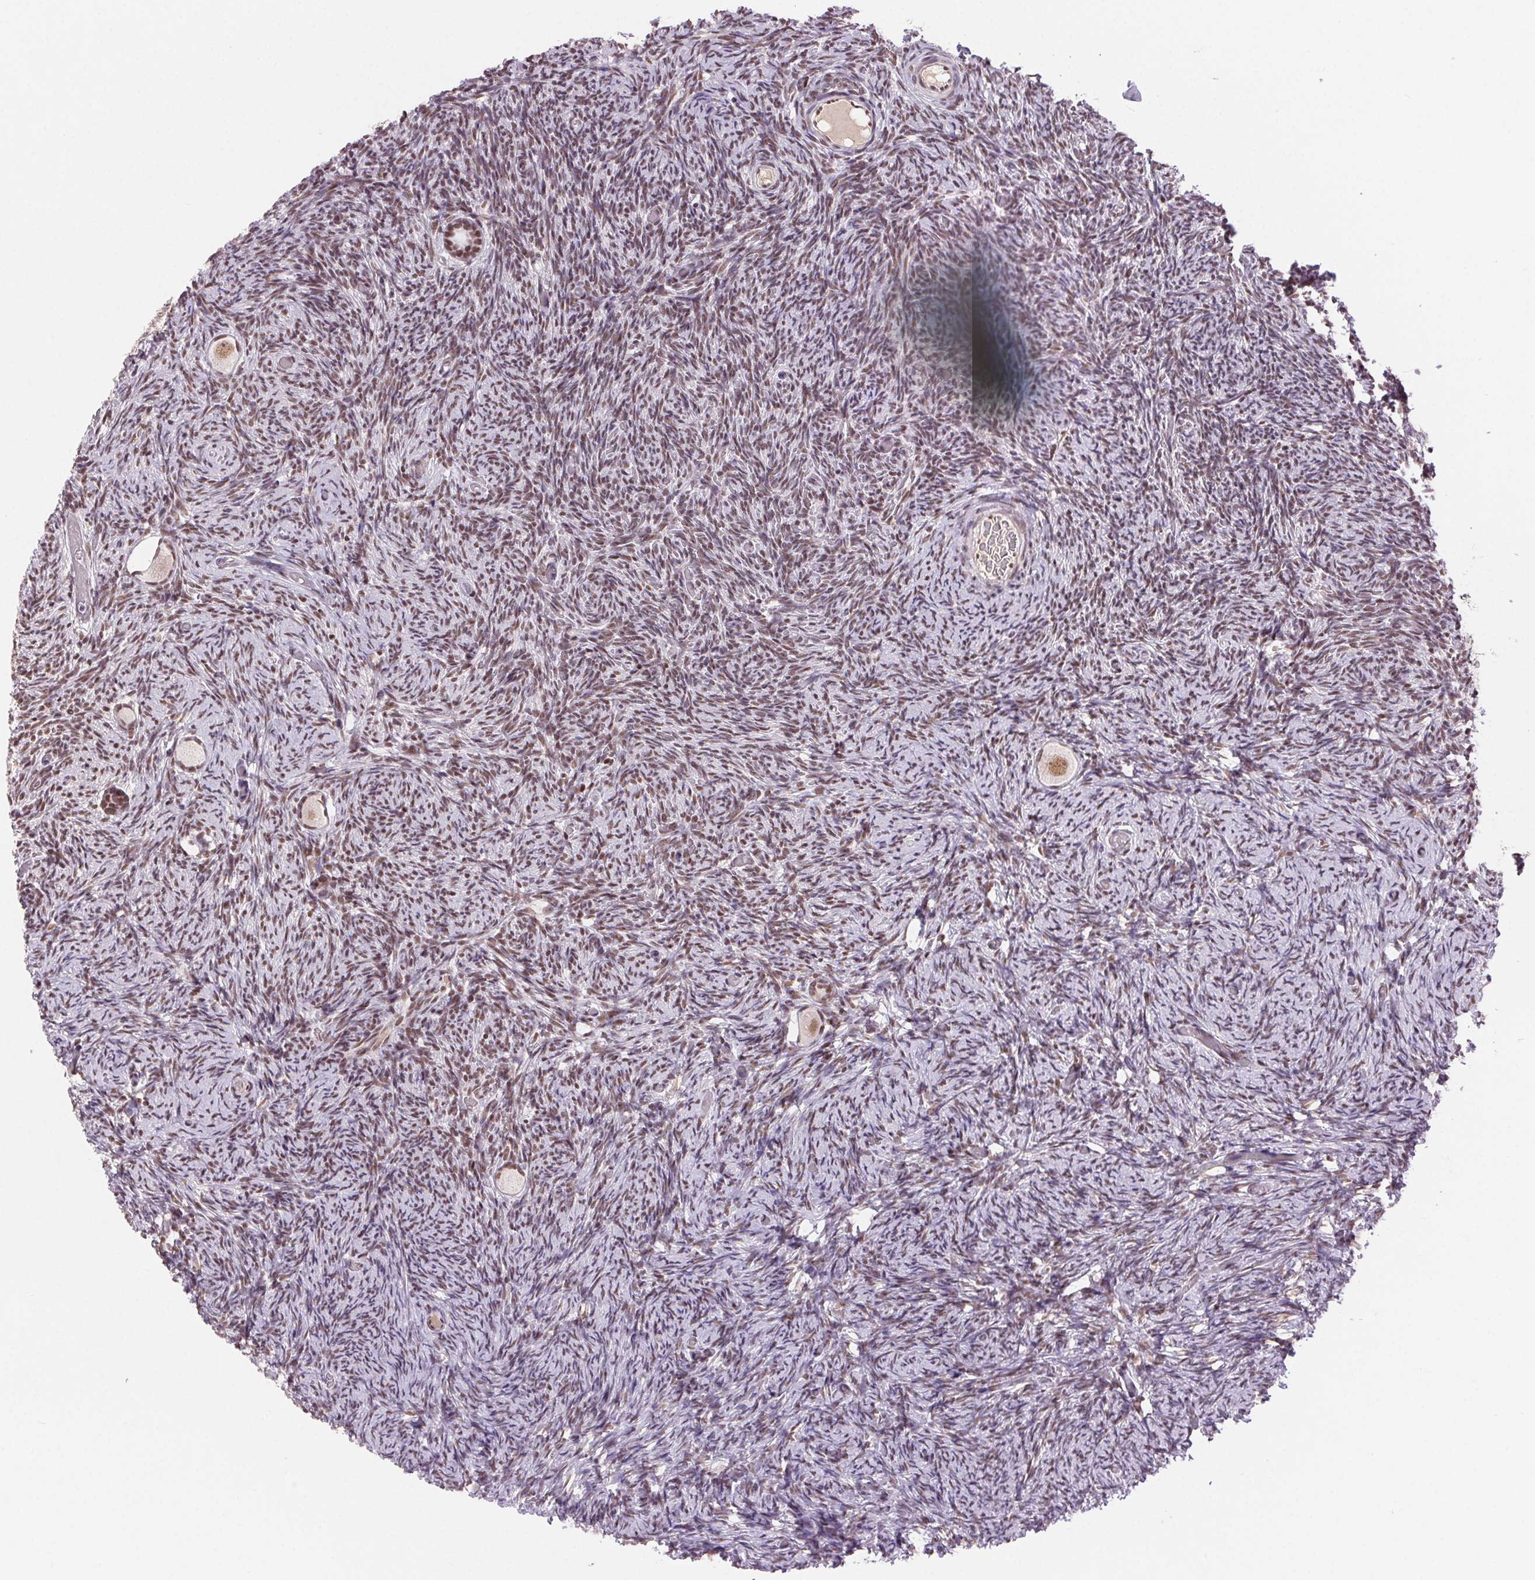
{"staining": {"intensity": "weak", "quantity": ">75%", "location": "nuclear"}, "tissue": "ovary", "cell_type": "Follicle cells", "image_type": "normal", "snomed": [{"axis": "morphology", "description": "Normal tissue, NOS"}, {"axis": "topography", "description": "Ovary"}], "caption": "Protein staining by immunohistochemistry (IHC) reveals weak nuclear staining in approximately >75% of follicle cells in unremarkable ovary.", "gene": "CD2BP2", "patient": {"sex": "female", "age": 34}}